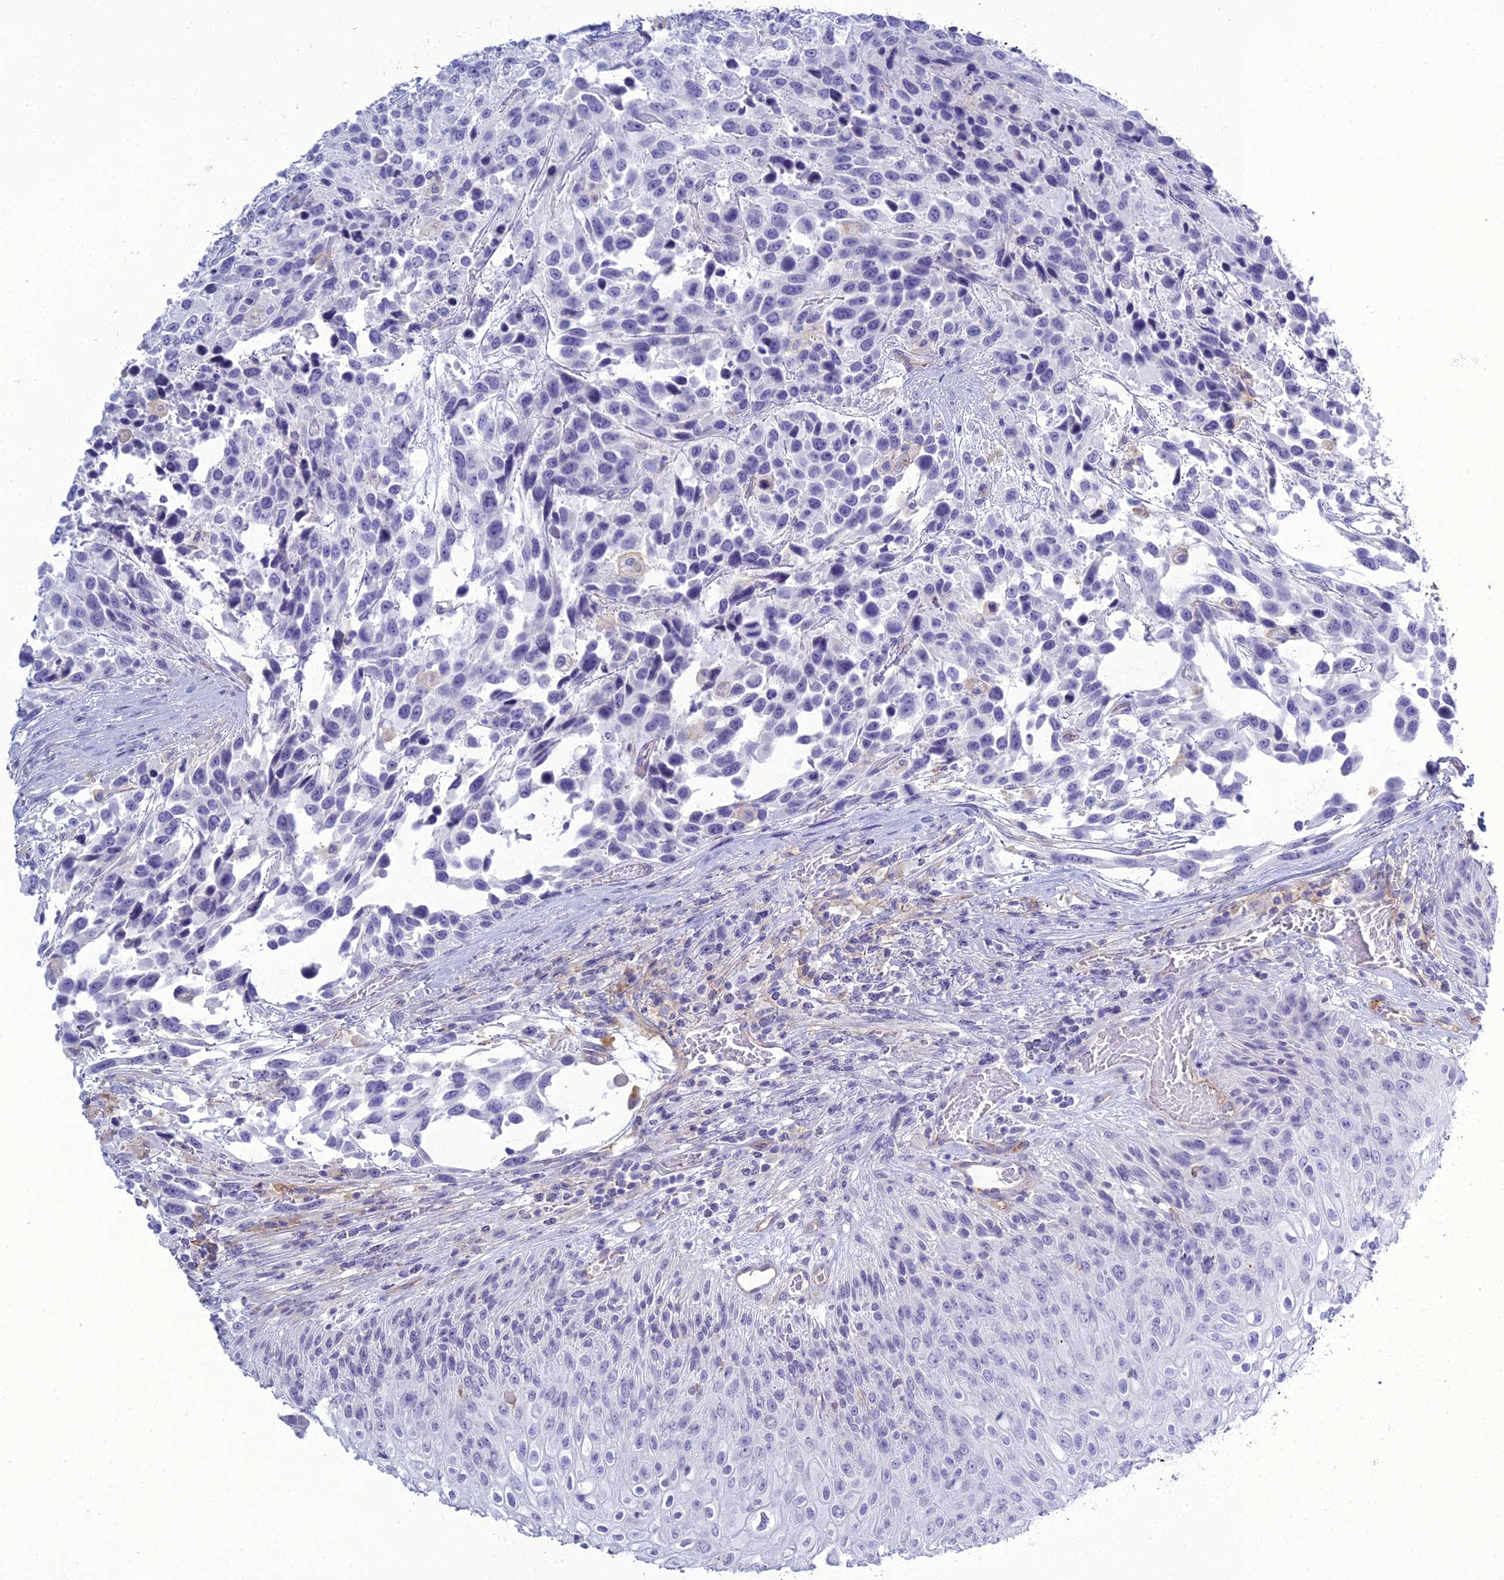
{"staining": {"intensity": "negative", "quantity": "none", "location": "none"}, "tissue": "urothelial cancer", "cell_type": "Tumor cells", "image_type": "cancer", "snomed": [{"axis": "morphology", "description": "Urothelial carcinoma, High grade"}, {"axis": "topography", "description": "Urinary bladder"}], "caption": "An immunohistochemistry micrograph of urothelial cancer is shown. There is no staining in tumor cells of urothelial cancer.", "gene": "ACE", "patient": {"sex": "female", "age": 70}}